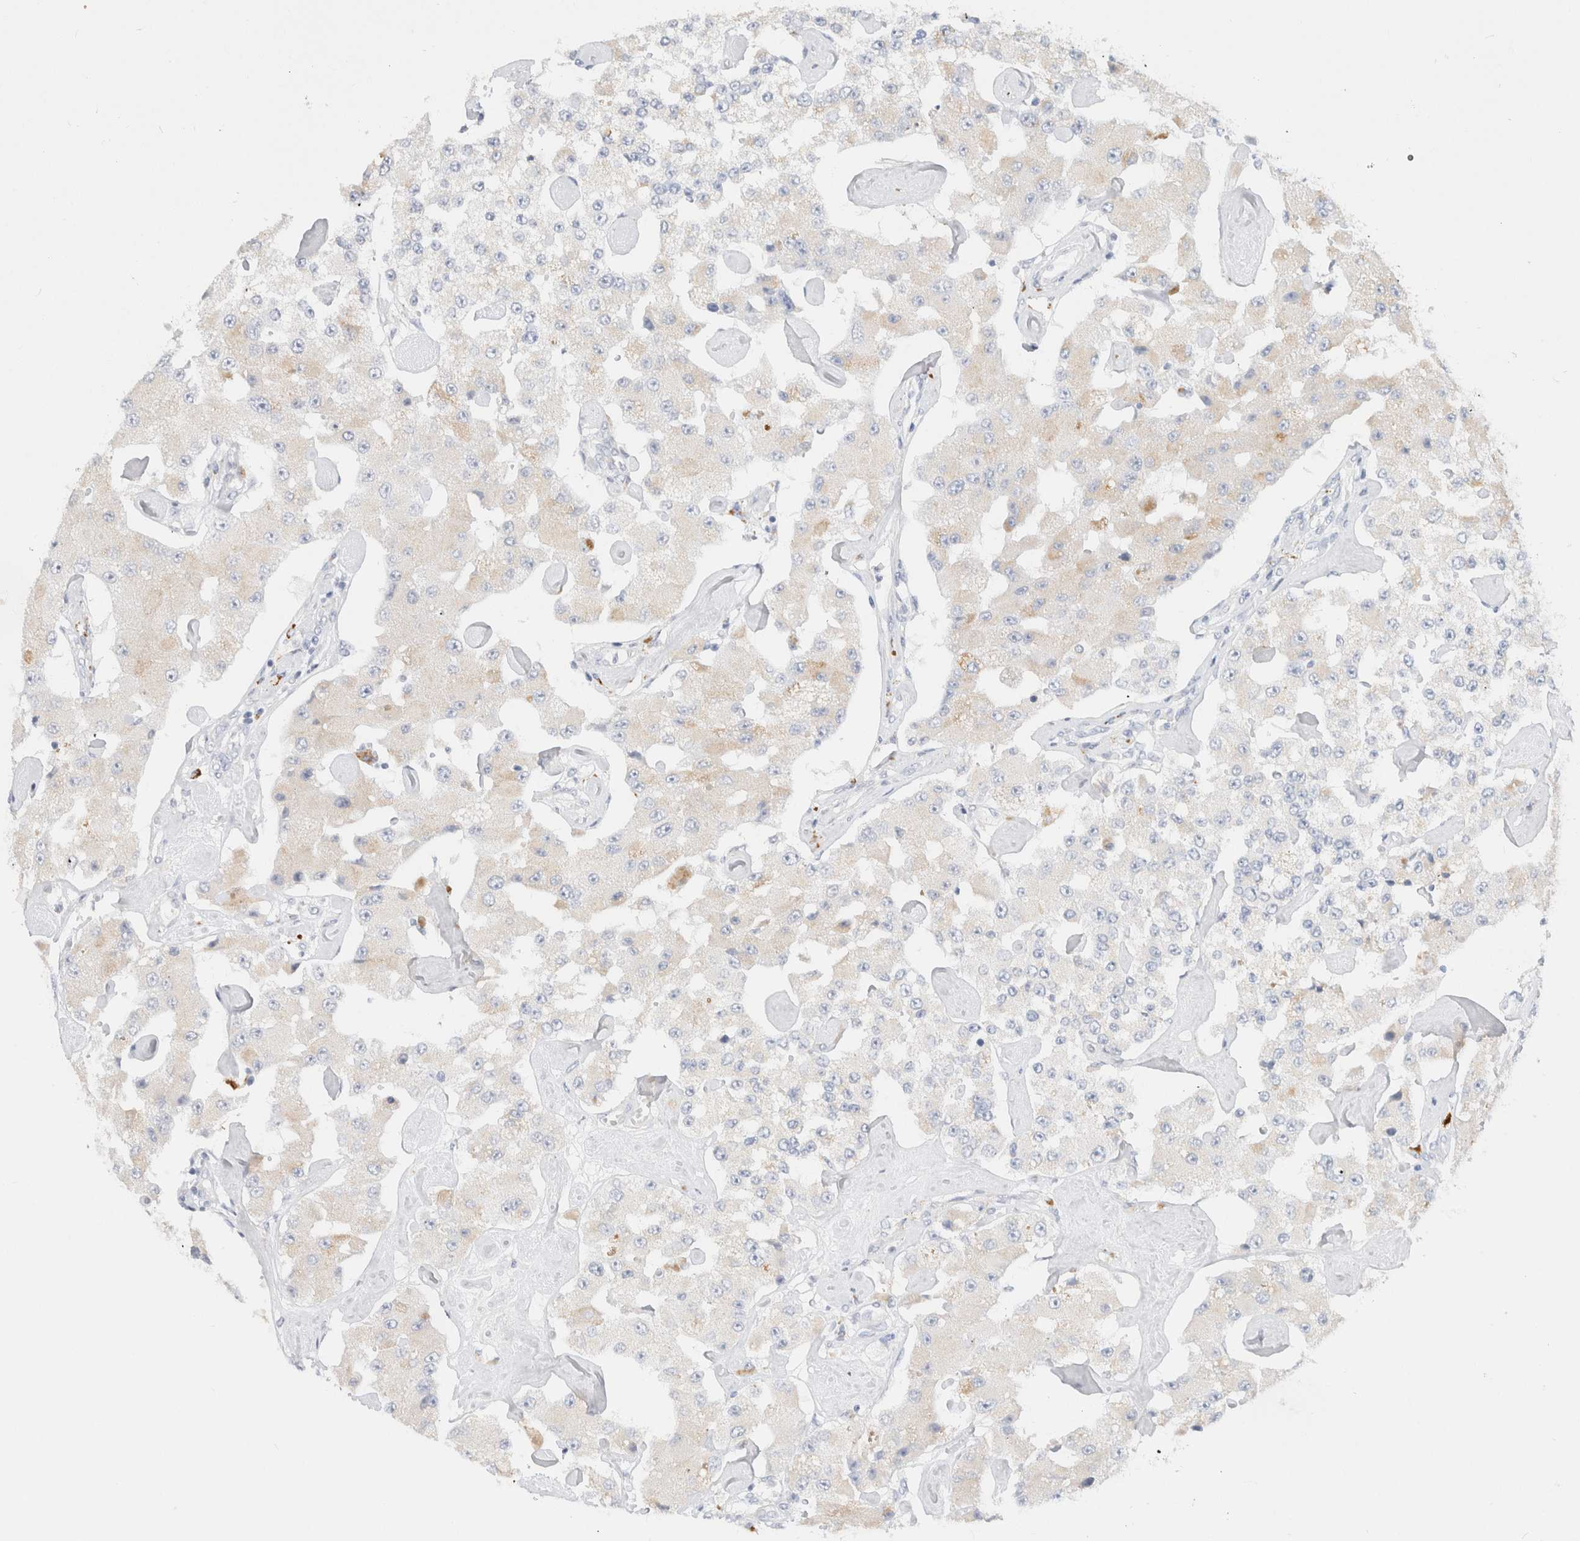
{"staining": {"intensity": "negative", "quantity": "none", "location": "none"}, "tissue": "carcinoid", "cell_type": "Tumor cells", "image_type": "cancer", "snomed": [{"axis": "morphology", "description": "Carcinoid, malignant, NOS"}, {"axis": "topography", "description": "Pancreas"}], "caption": "IHC image of neoplastic tissue: human carcinoid stained with DAB exhibits no significant protein staining in tumor cells.", "gene": "CPQ", "patient": {"sex": "male", "age": 41}}